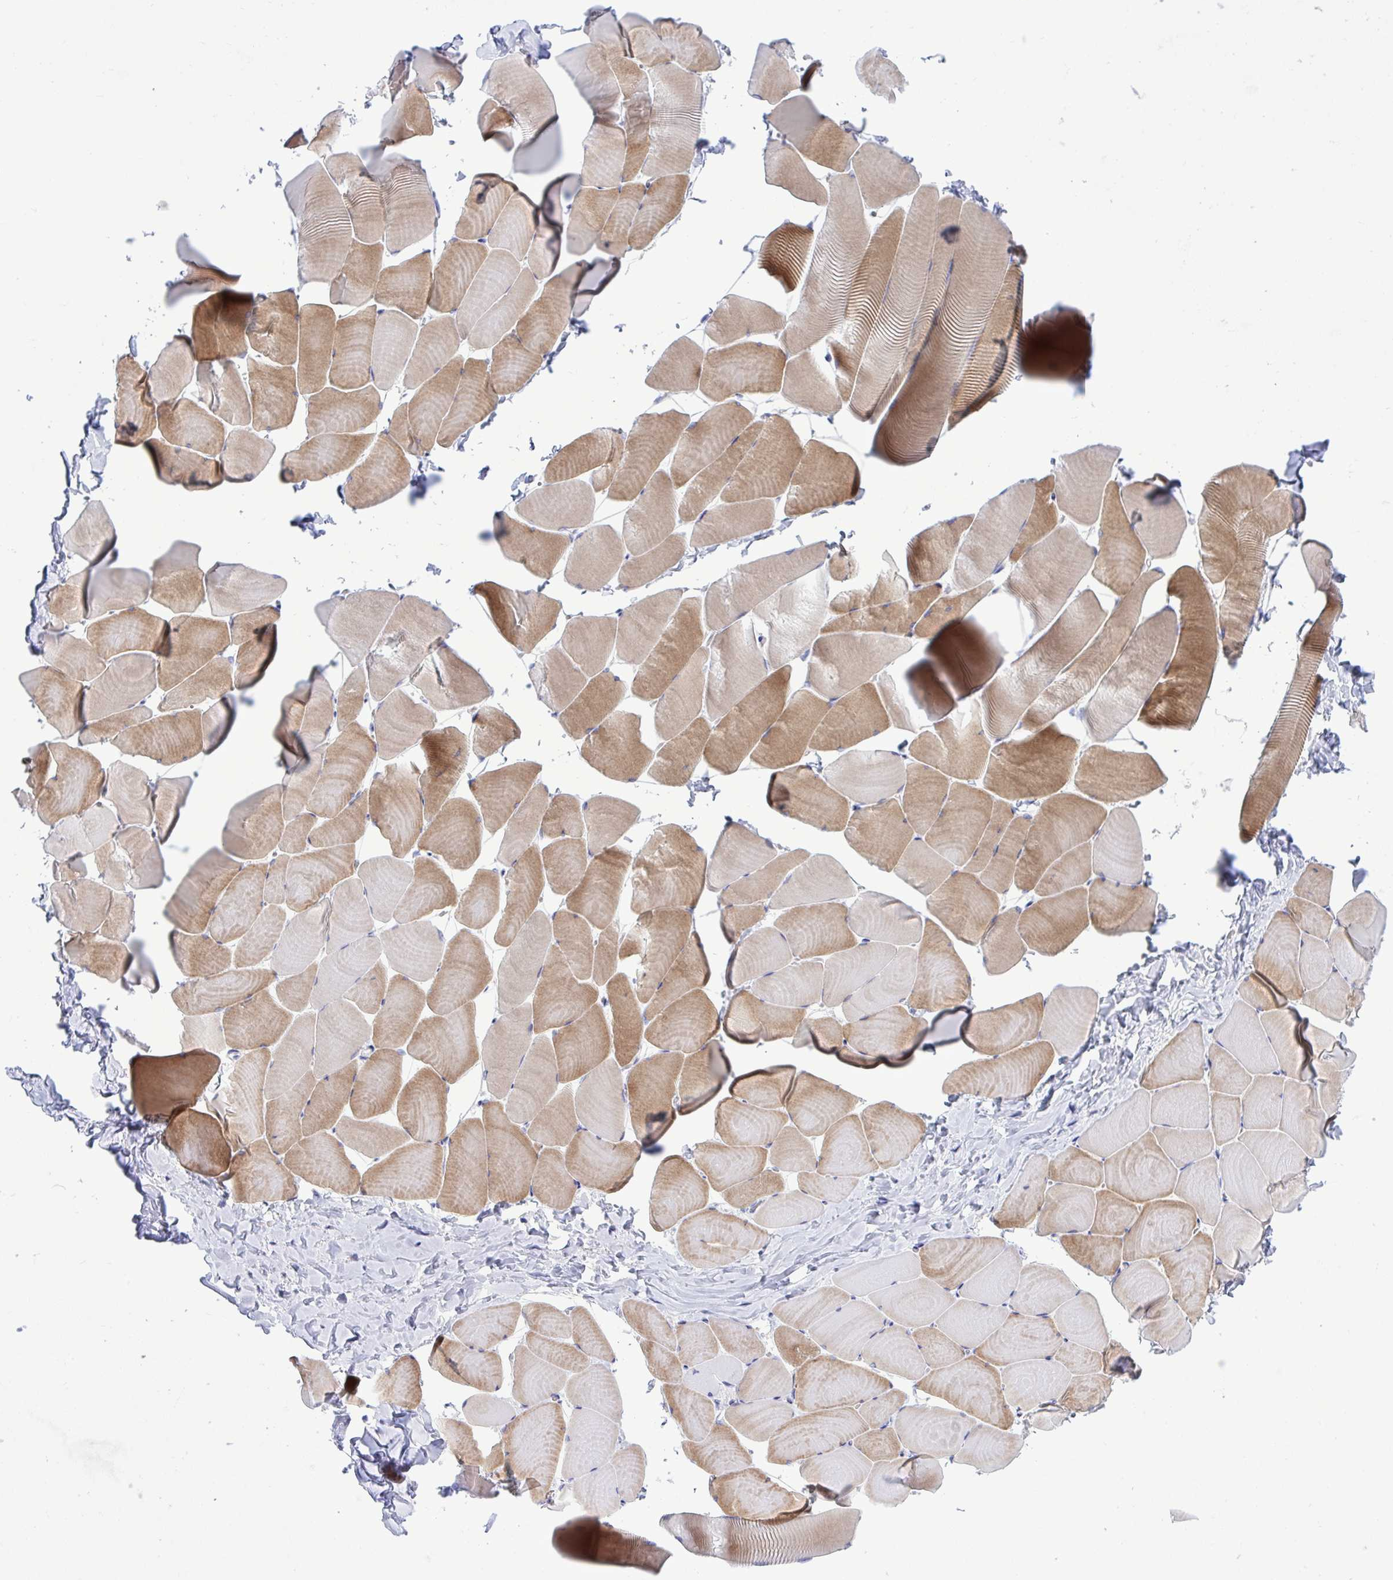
{"staining": {"intensity": "moderate", "quantity": "25%-75%", "location": "cytoplasmic/membranous"}, "tissue": "skeletal muscle", "cell_type": "Myocytes", "image_type": "normal", "snomed": [{"axis": "morphology", "description": "Normal tissue, NOS"}, {"axis": "topography", "description": "Skeletal muscle"}], "caption": "About 25%-75% of myocytes in benign skeletal muscle exhibit moderate cytoplasmic/membranous protein positivity as visualized by brown immunohistochemical staining.", "gene": "BEX5", "patient": {"sex": "male", "age": 25}}